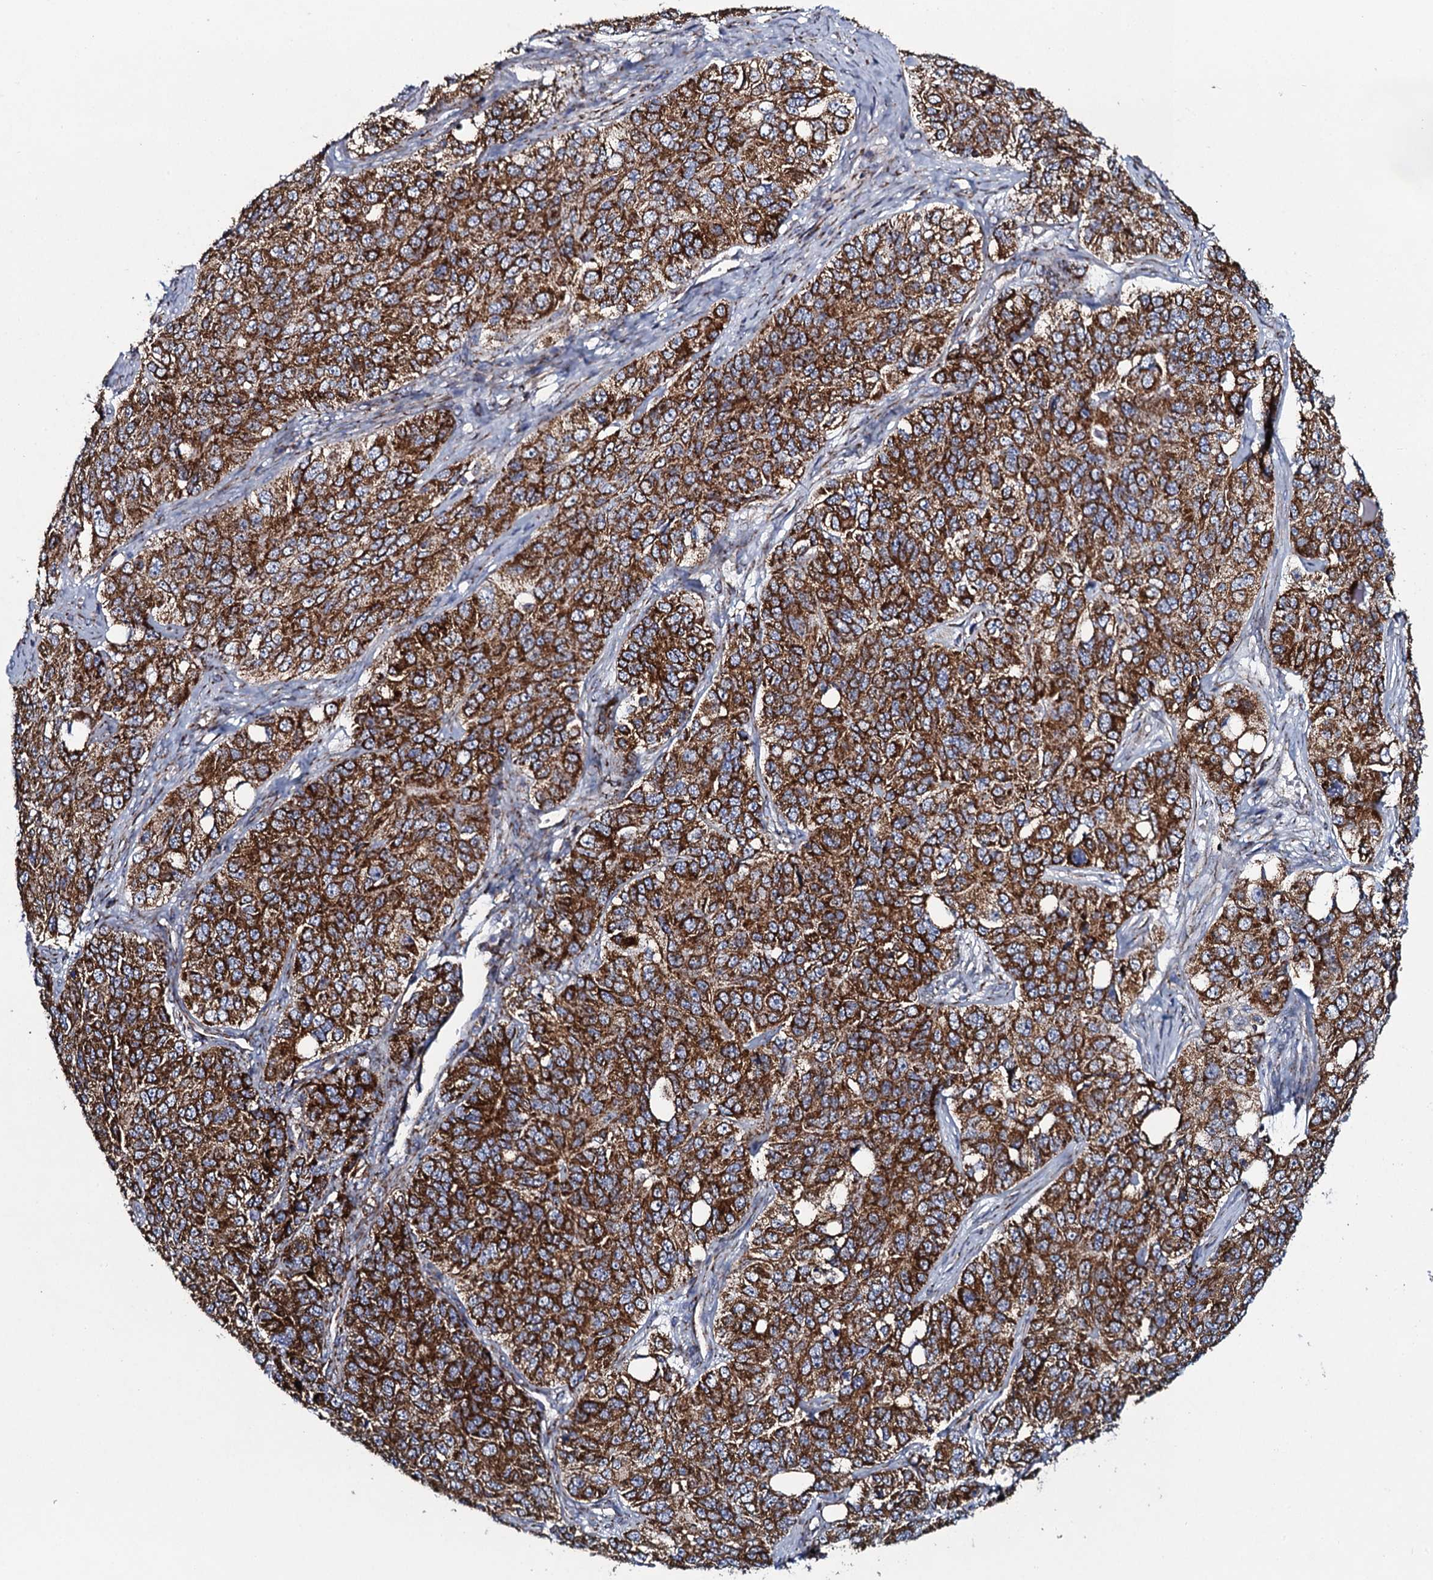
{"staining": {"intensity": "strong", "quantity": ">75%", "location": "cytoplasmic/membranous"}, "tissue": "ovarian cancer", "cell_type": "Tumor cells", "image_type": "cancer", "snomed": [{"axis": "morphology", "description": "Carcinoma, endometroid"}, {"axis": "topography", "description": "Ovary"}], "caption": "Immunohistochemistry (DAB) staining of human endometroid carcinoma (ovarian) exhibits strong cytoplasmic/membranous protein staining in approximately >75% of tumor cells.", "gene": "EVC2", "patient": {"sex": "female", "age": 51}}